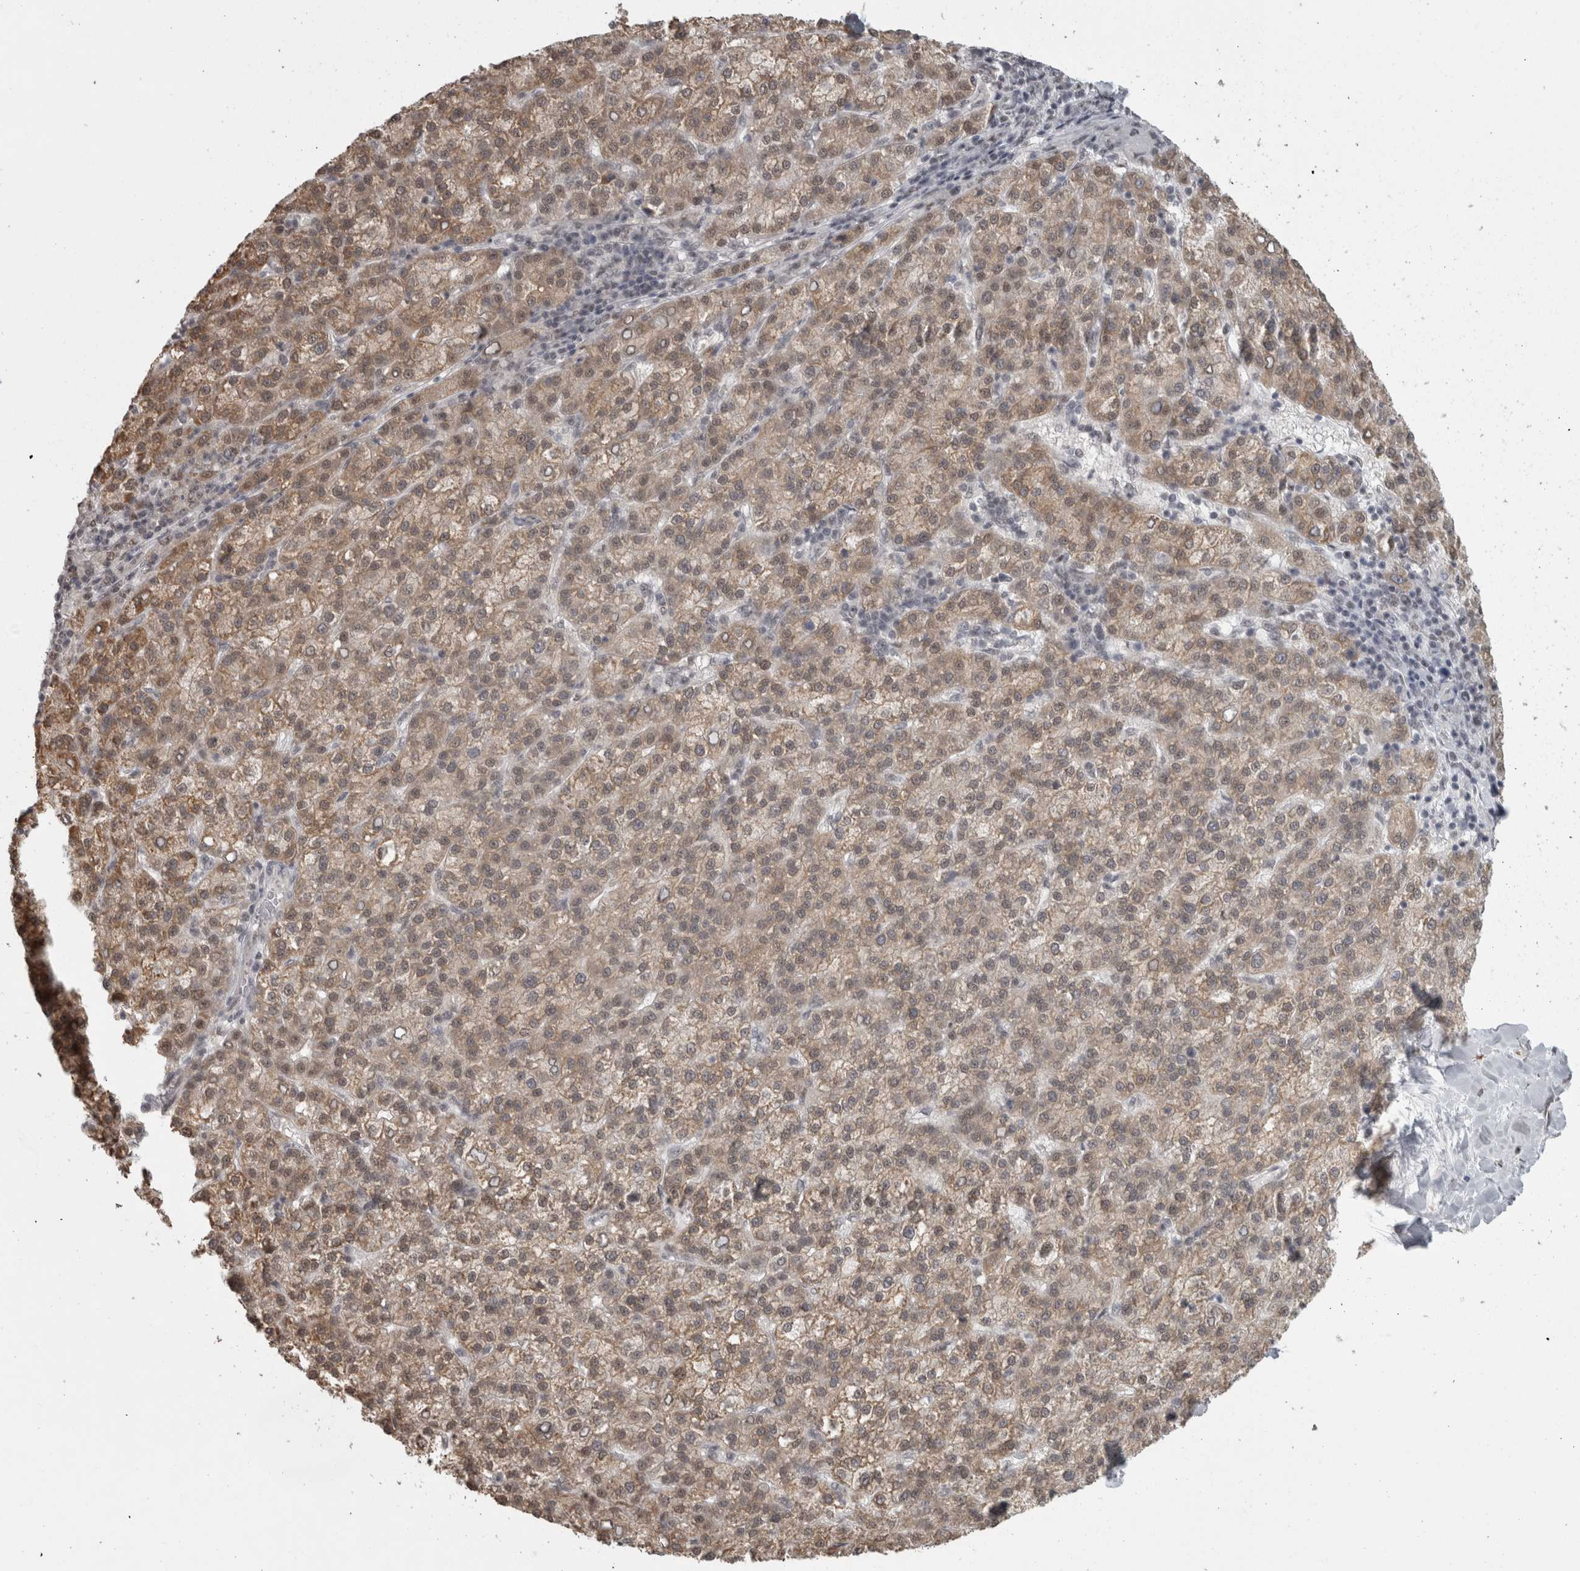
{"staining": {"intensity": "moderate", "quantity": ">75%", "location": "cytoplasmic/membranous"}, "tissue": "liver cancer", "cell_type": "Tumor cells", "image_type": "cancer", "snomed": [{"axis": "morphology", "description": "Carcinoma, Hepatocellular, NOS"}, {"axis": "topography", "description": "Liver"}], "caption": "Tumor cells reveal medium levels of moderate cytoplasmic/membranous staining in about >75% of cells in liver cancer.", "gene": "MICU3", "patient": {"sex": "female", "age": 58}}